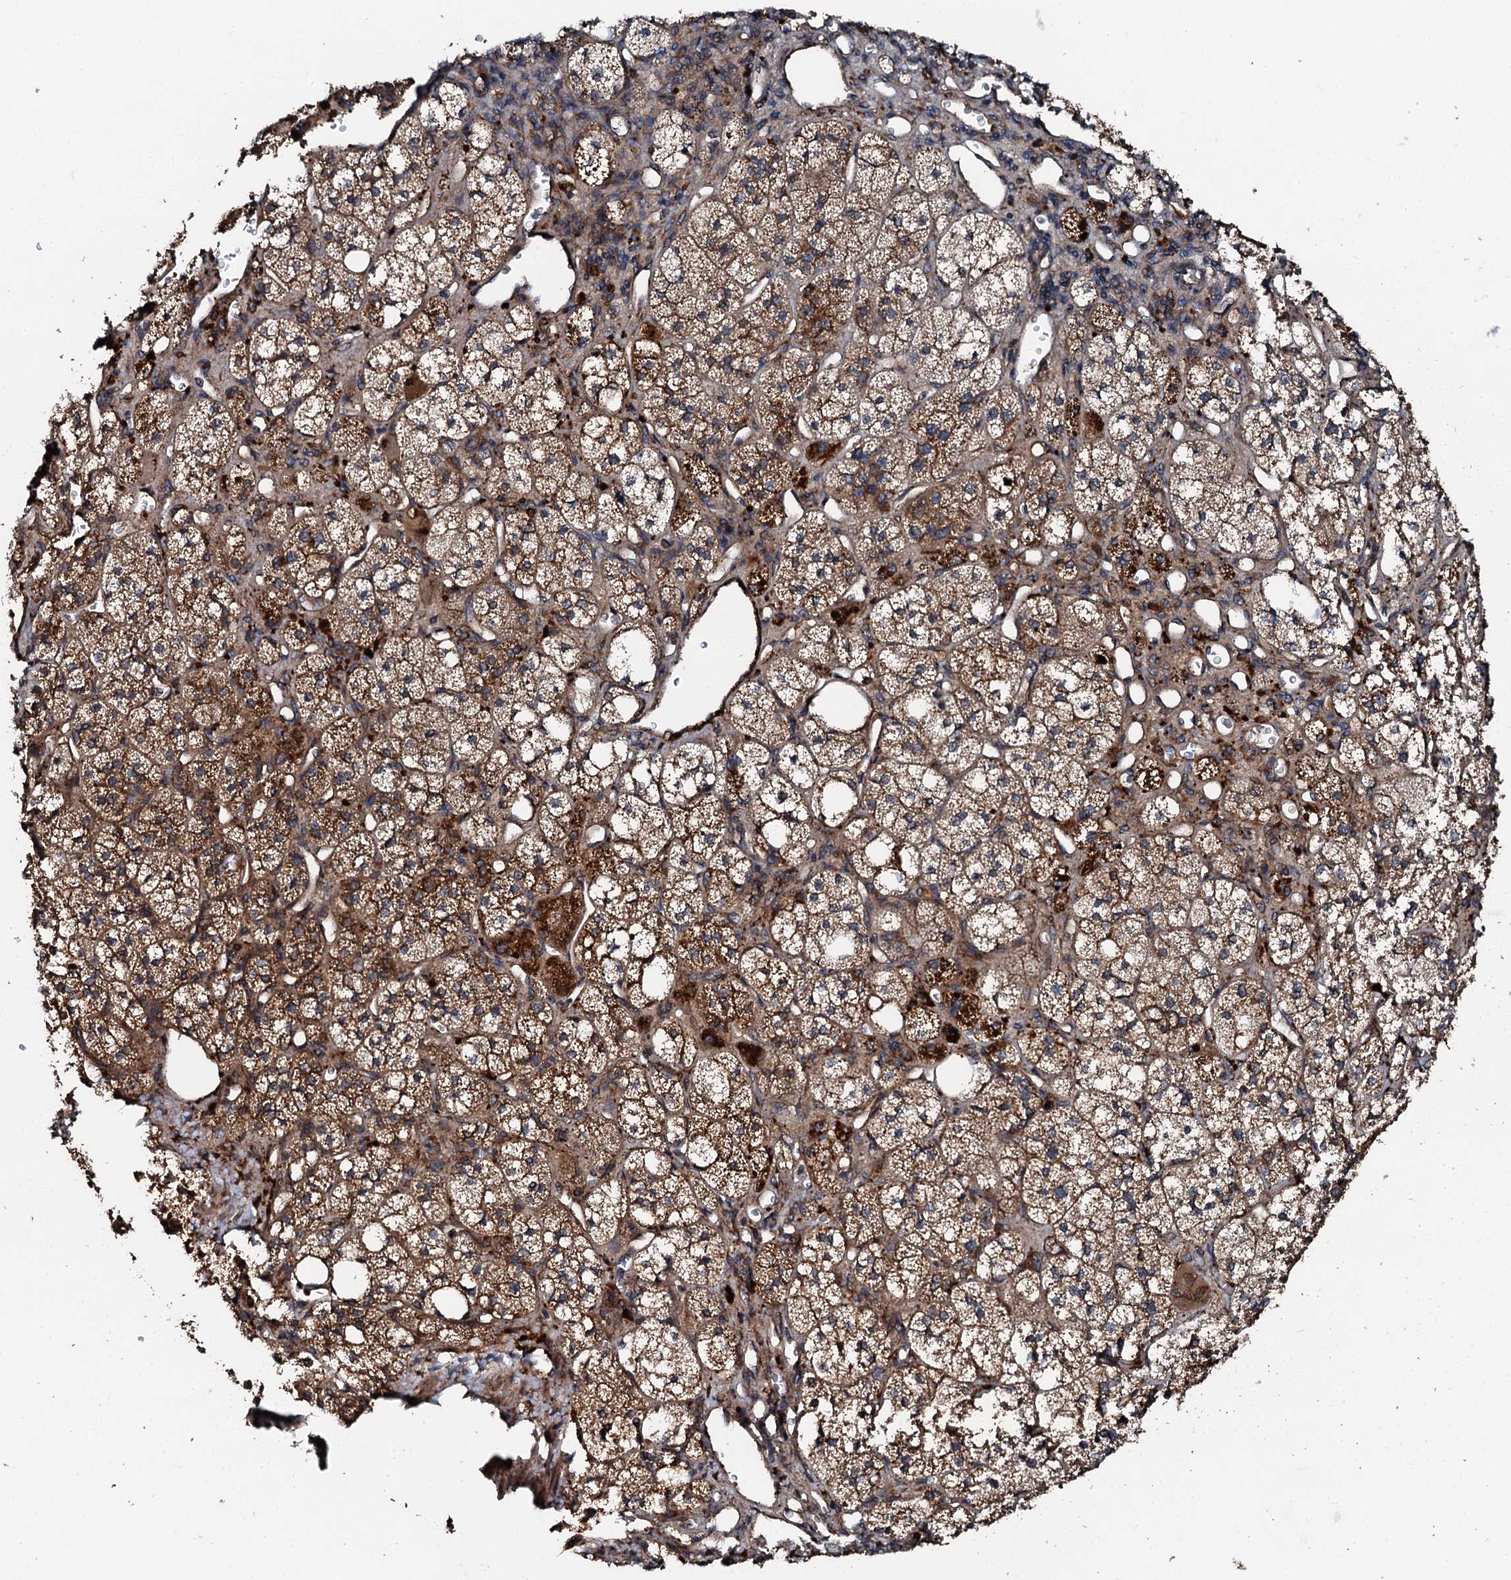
{"staining": {"intensity": "strong", "quantity": ">75%", "location": "cytoplasmic/membranous"}, "tissue": "adrenal gland", "cell_type": "Glandular cells", "image_type": "normal", "snomed": [{"axis": "morphology", "description": "Normal tissue, NOS"}, {"axis": "topography", "description": "Adrenal gland"}], "caption": "Protein expression analysis of normal human adrenal gland reveals strong cytoplasmic/membranous expression in approximately >75% of glandular cells. (Brightfield microscopy of DAB IHC at high magnification).", "gene": "FLYWCH1", "patient": {"sex": "male", "age": 61}}